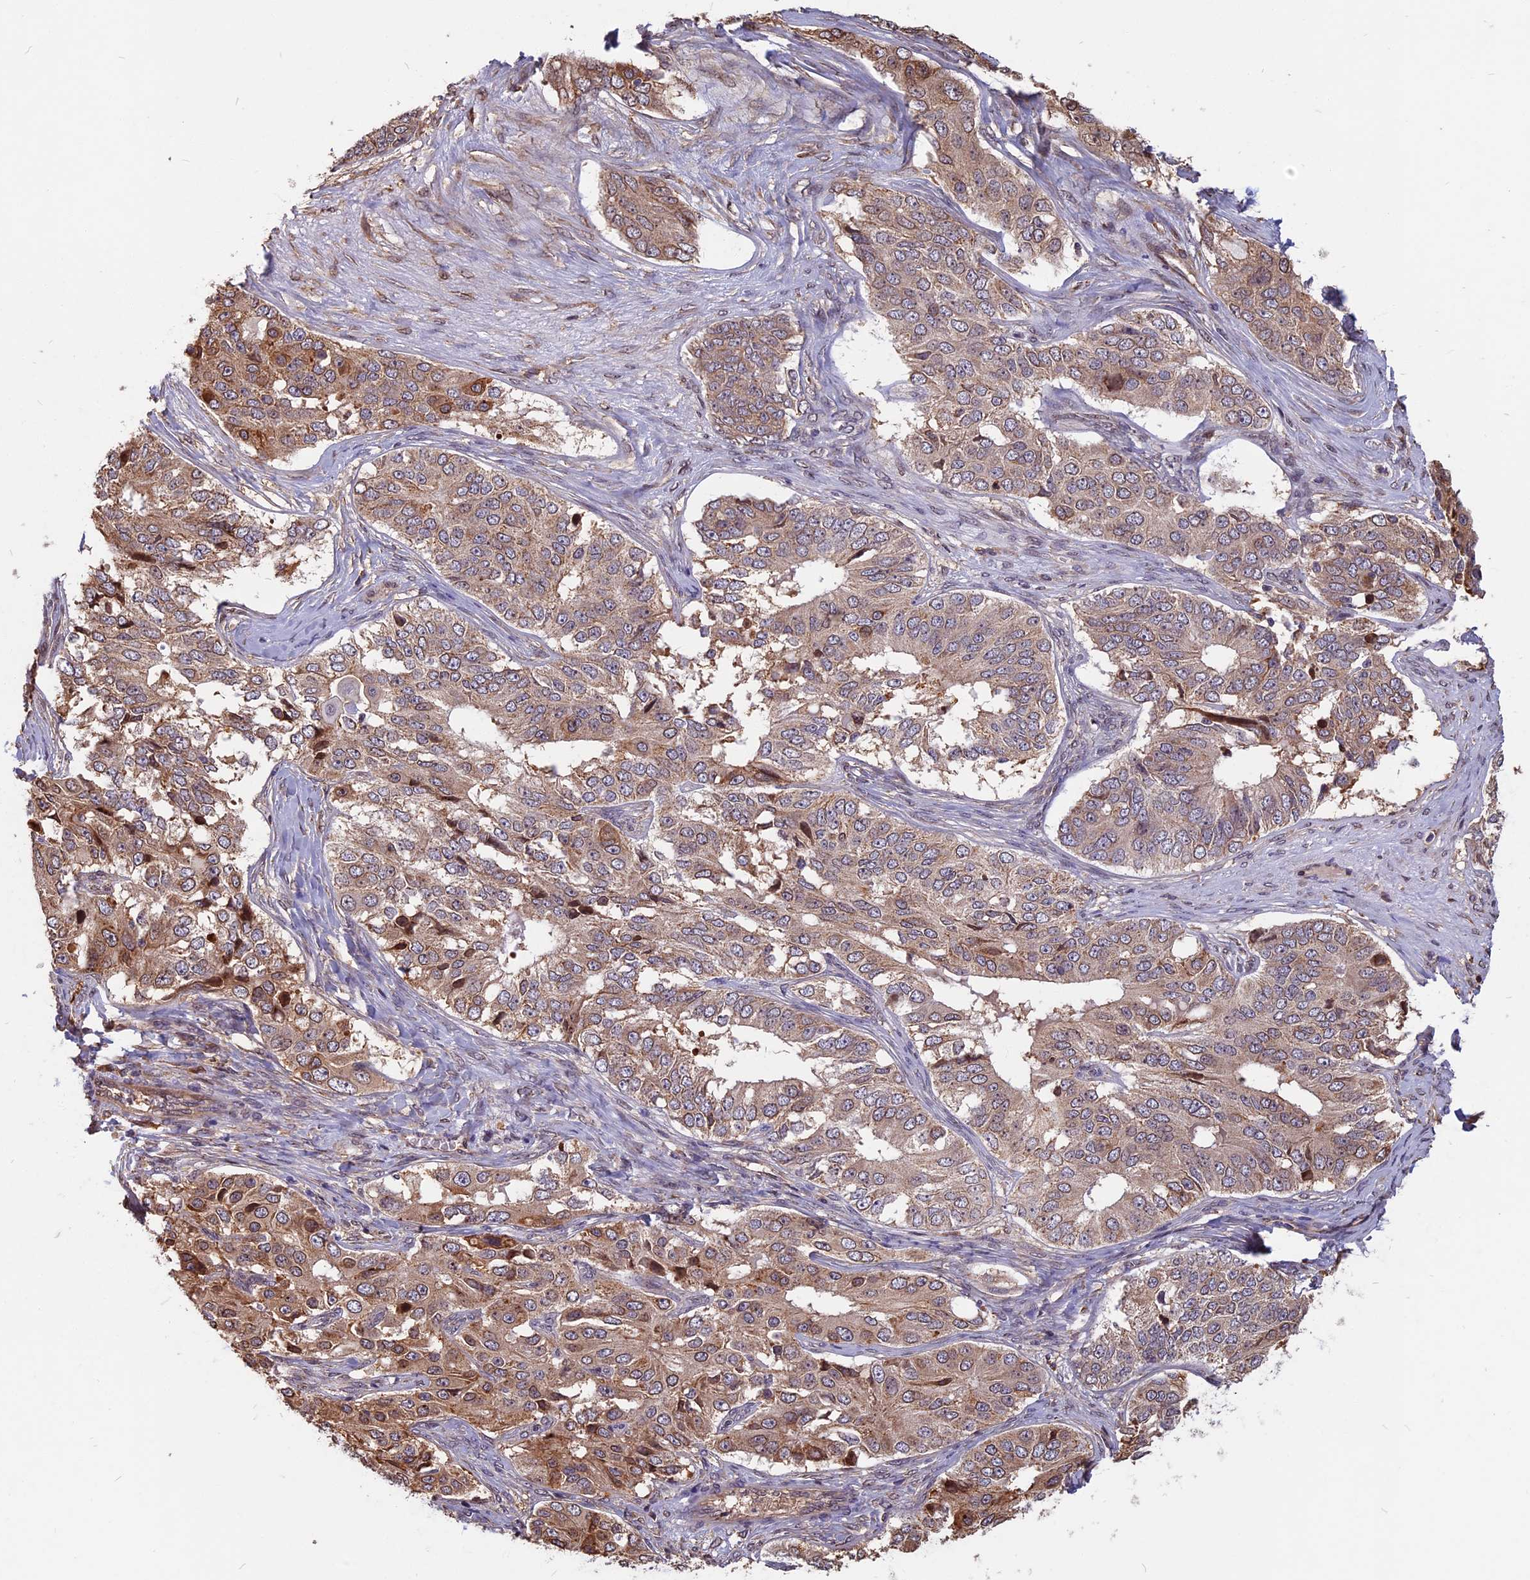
{"staining": {"intensity": "moderate", "quantity": "25%-75%", "location": "cytoplasmic/membranous"}, "tissue": "ovarian cancer", "cell_type": "Tumor cells", "image_type": "cancer", "snomed": [{"axis": "morphology", "description": "Carcinoma, endometroid"}, {"axis": "topography", "description": "Ovary"}], "caption": "Protein analysis of ovarian cancer tissue exhibits moderate cytoplasmic/membranous positivity in about 25%-75% of tumor cells.", "gene": "SPG11", "patient": {"sex": "female", "age": 51}}